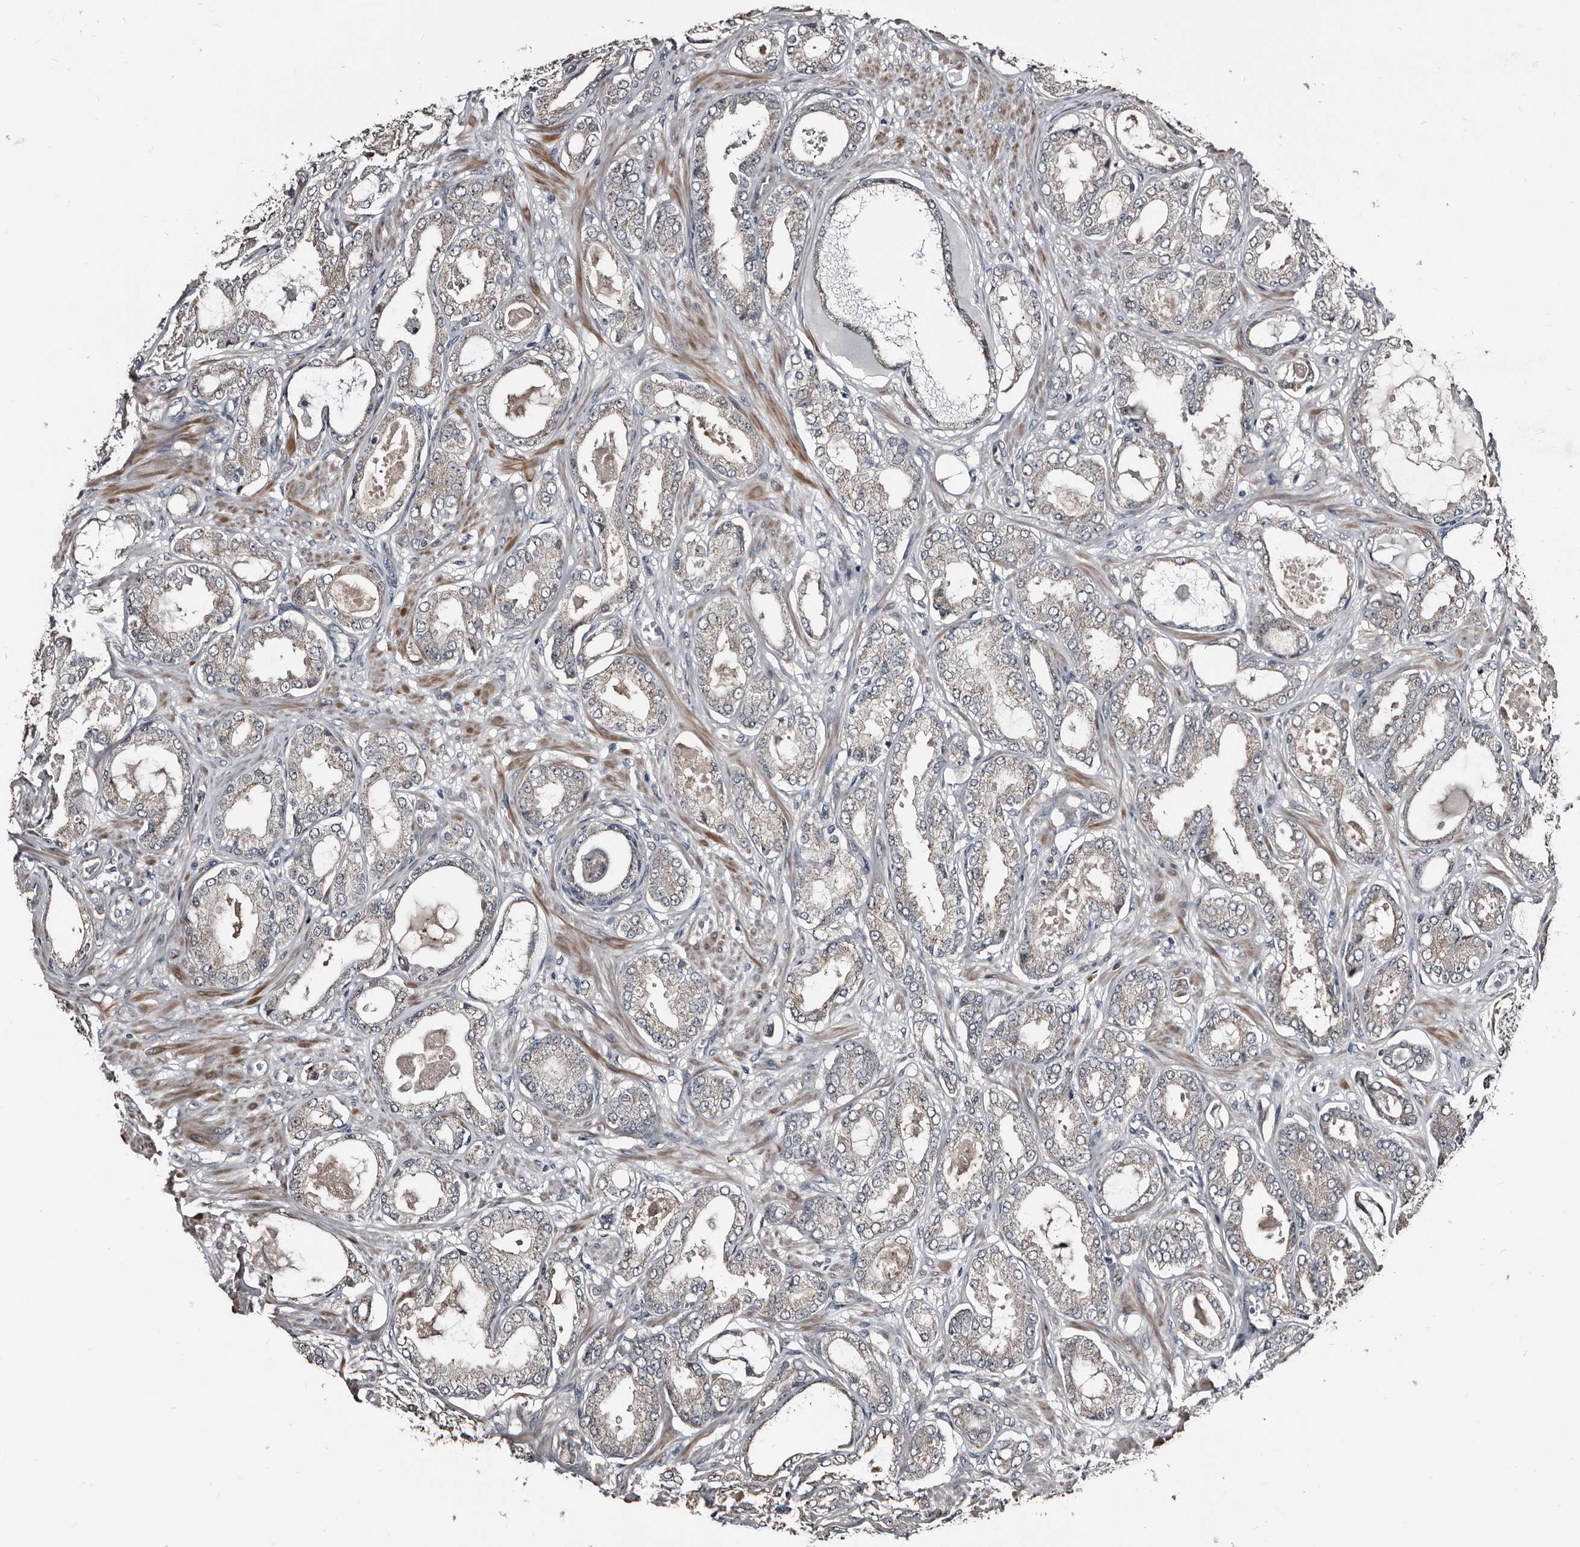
{"staining": {"intensity": "weak", "quantity": "<25%", "location": "cytoplasmic/membranous"}, "tissue": "prostate cancer", "cell_type": "Tumor cells", "image_type": "cancer", "snomed": [{"axis": "morphology", "description": "Adenocarcinoma, Low grade"}, {"axis": "topography", "description": "Prostate"}], "caption": "Immunohistochemistry of human prostate cancer (adenocarcinoma (low-grade)) demonstrates no expression in tumor cells.", "gene": "DHPS", "patient": {"sex": "male", "age": 63}}